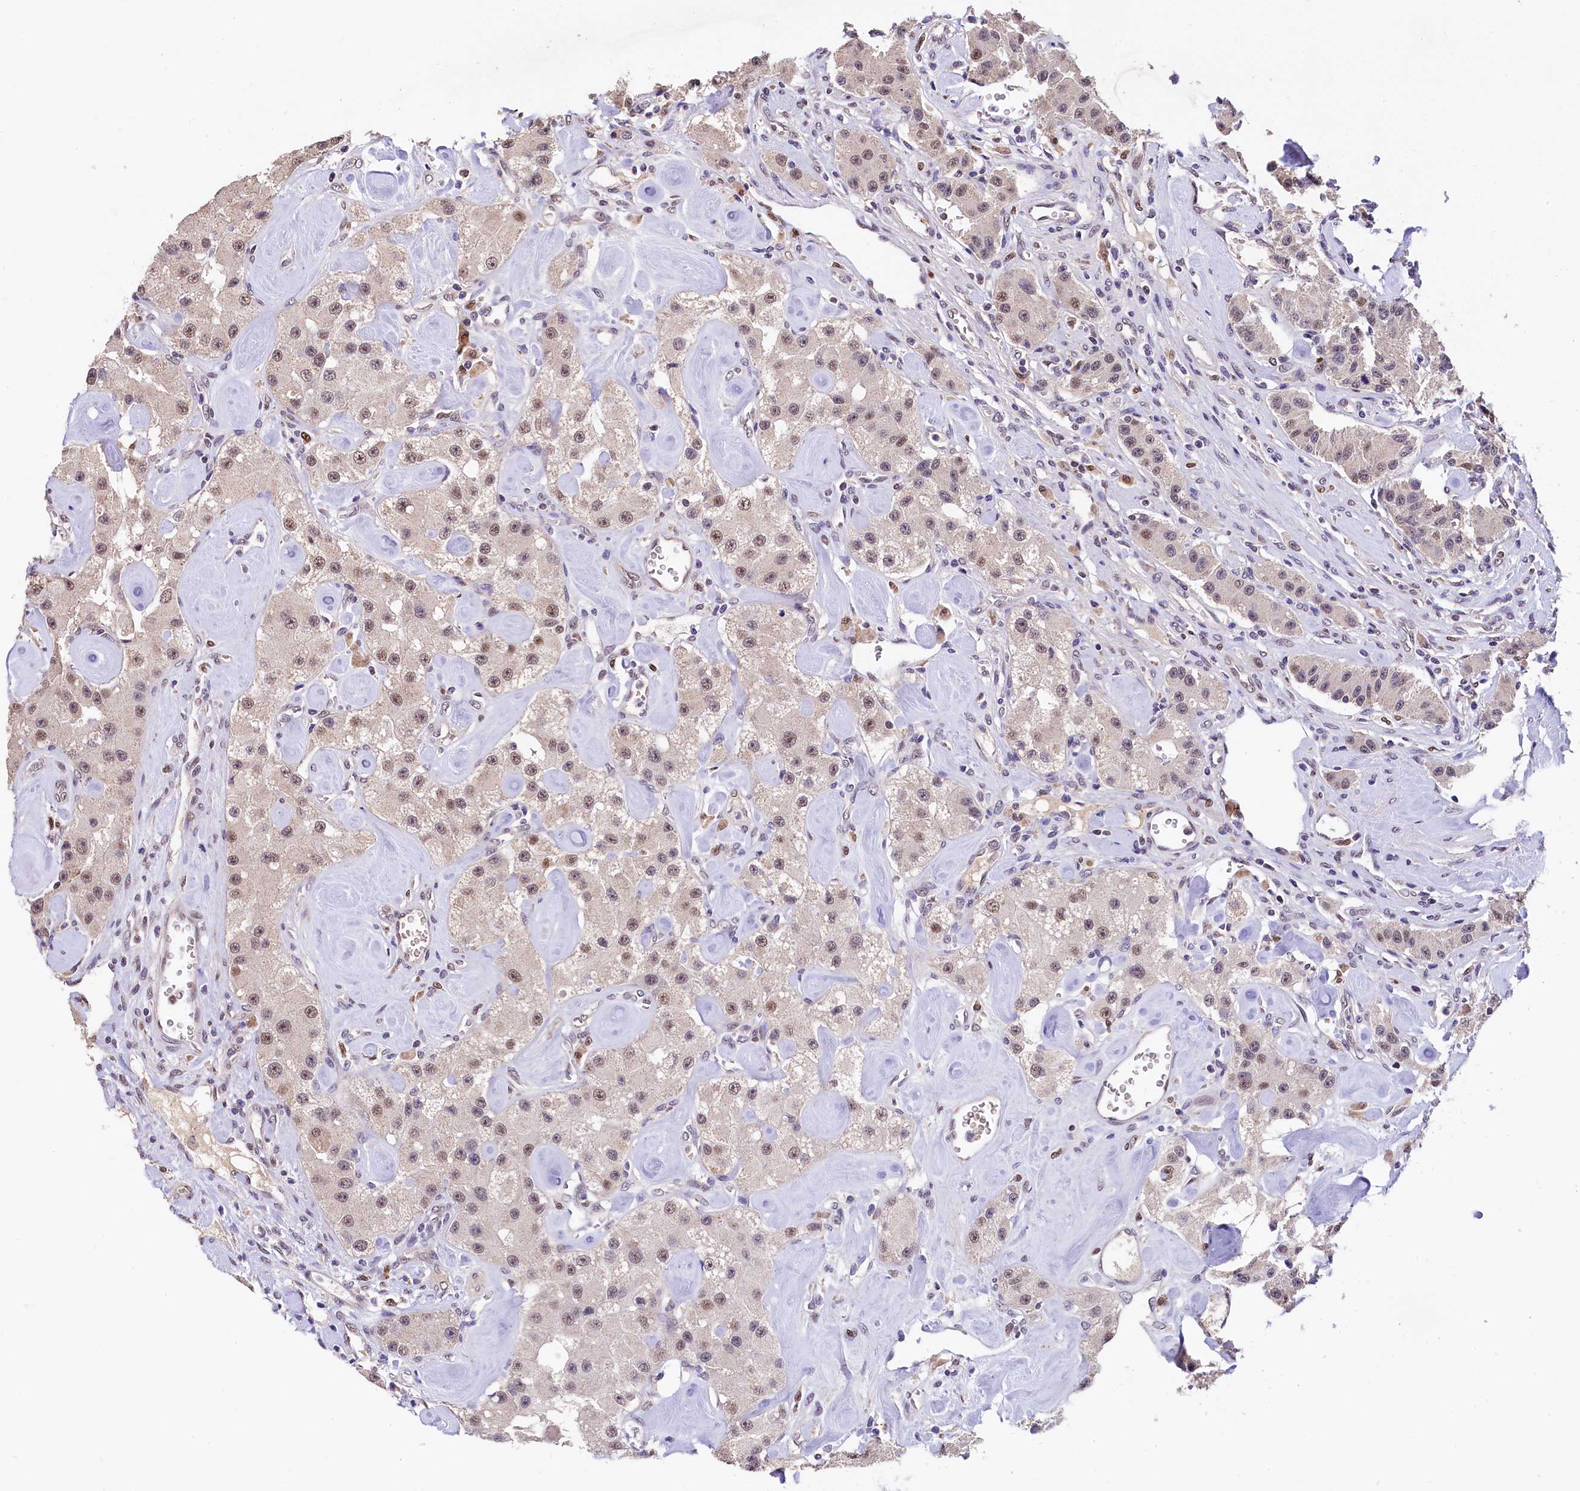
{"staining": {"intensity": "weak", "quantity": ">75%", "location": "nuclear"}, "tissue": "carcinoid", "cell_type": "Tumor cells", "image_type": "cancer", "snomed": [{"axis": "morphology", "description": "Carcinoid, malignant, NOS"}, {"axis": "topography", "description": "Pancreas"}], "caption": "A brown stain shows weak nuclear staining of a protein in malignant carcinoid tumor cells. (DAB IHC, brown staining for protein, blue staining for nuclei).", "gene": "HECTD4", "patient": {"sex": "male", "age": 41}}